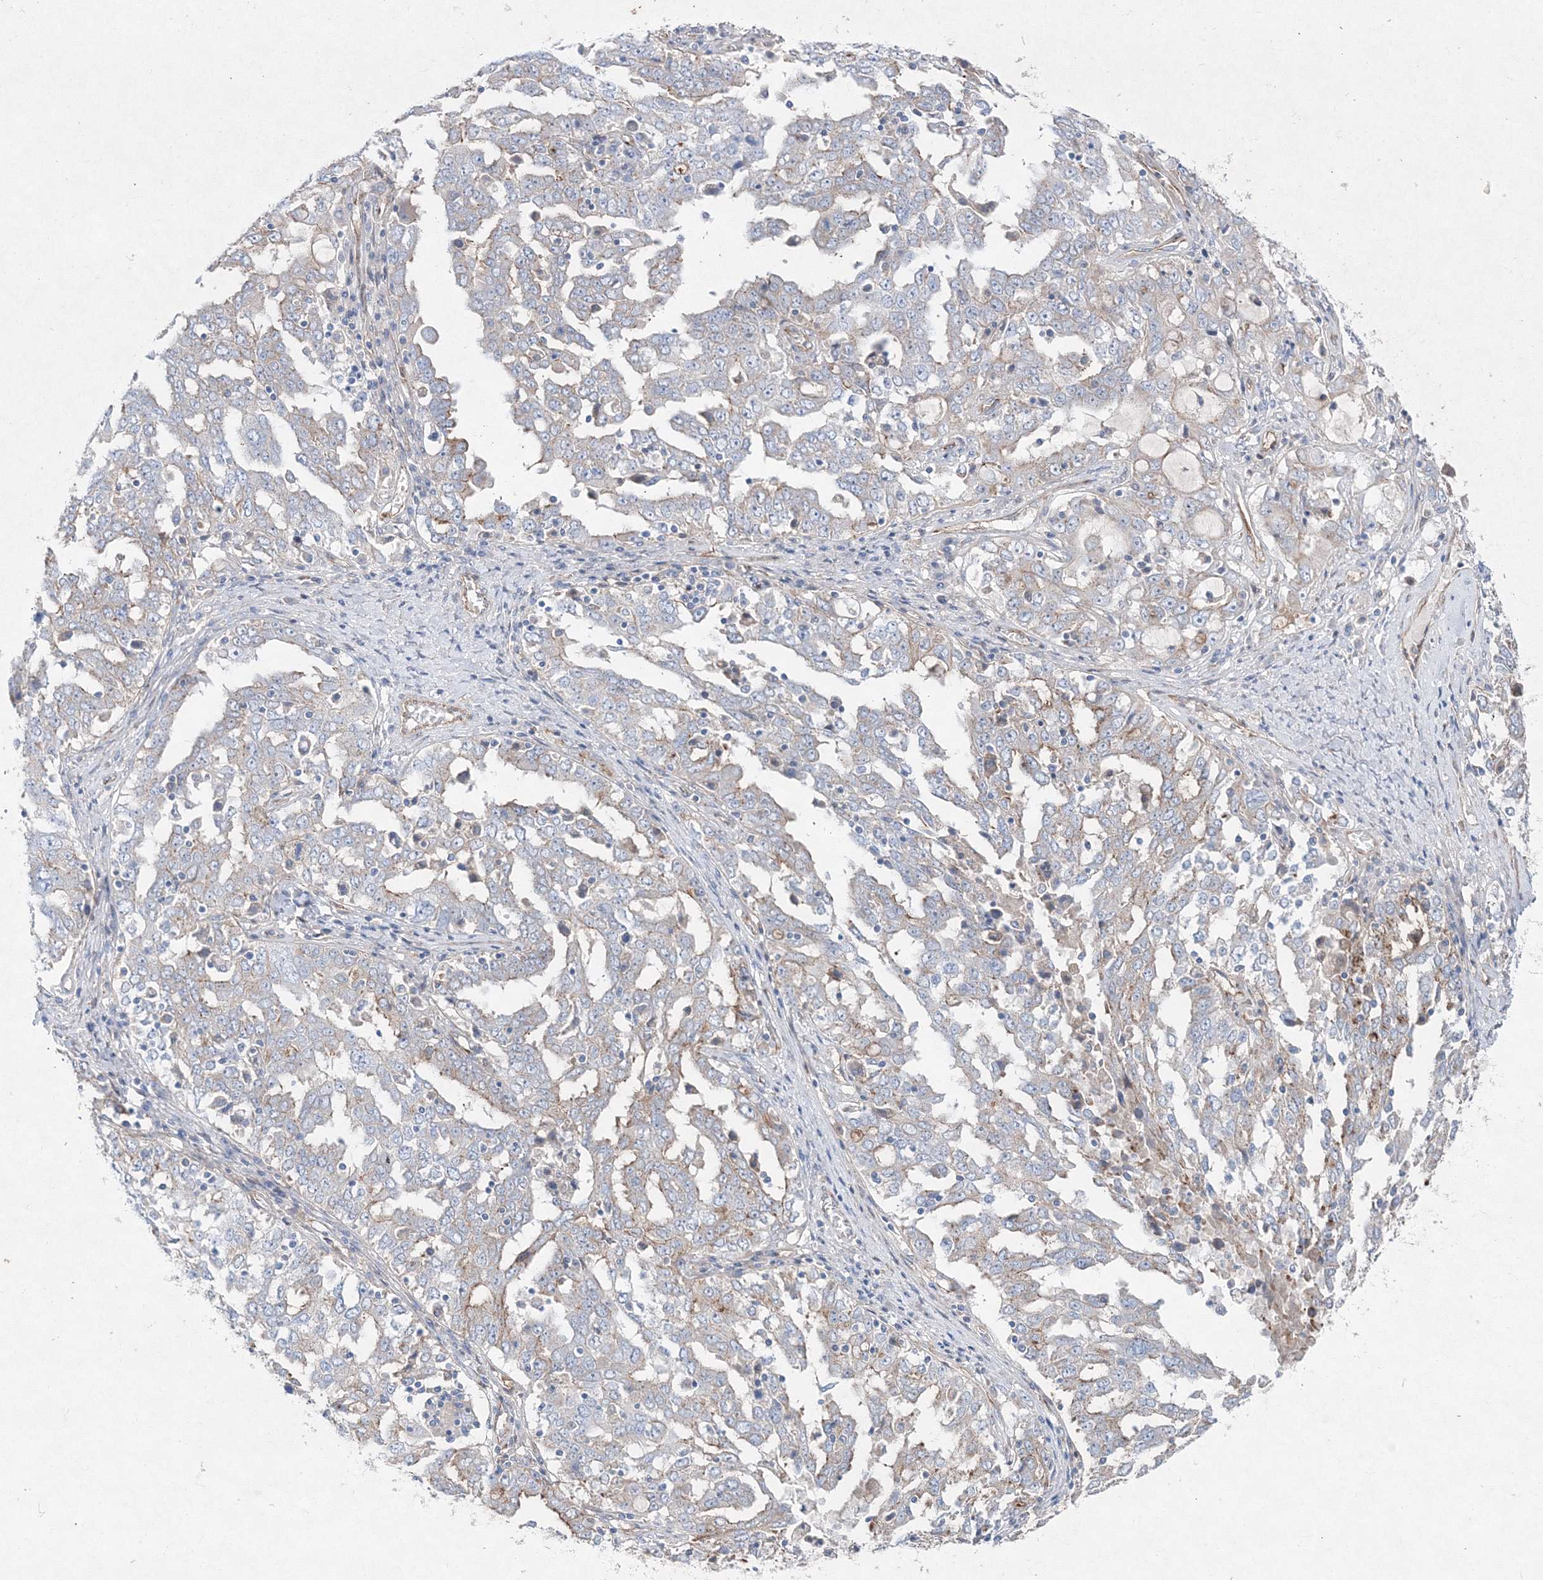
{"staining": {"intensity": "moderate", "quantity": "<25%", "location": "cytoplasmic/membranous"}, "tissue": "ovarian cancer", "cell_type": "Tumor cells", "image_type": "cancer", "snomed": [{"axis": "morphology", "description": "Carcinoma, endometroid"}, {"axis": "topography", "description": "Ovary"}], "caption": "Immunohistochemical staining of ovarian cancer shows low levels of moderate cytoplasmic/membranous staining in approximately <25% of tumor cells. (DAB (3,3'-diaminobenzidine) = brown stain, brightfield microscopy at high magnification).", "gene": "NAA40", "patient": {"sex": "female", "age": 62}}